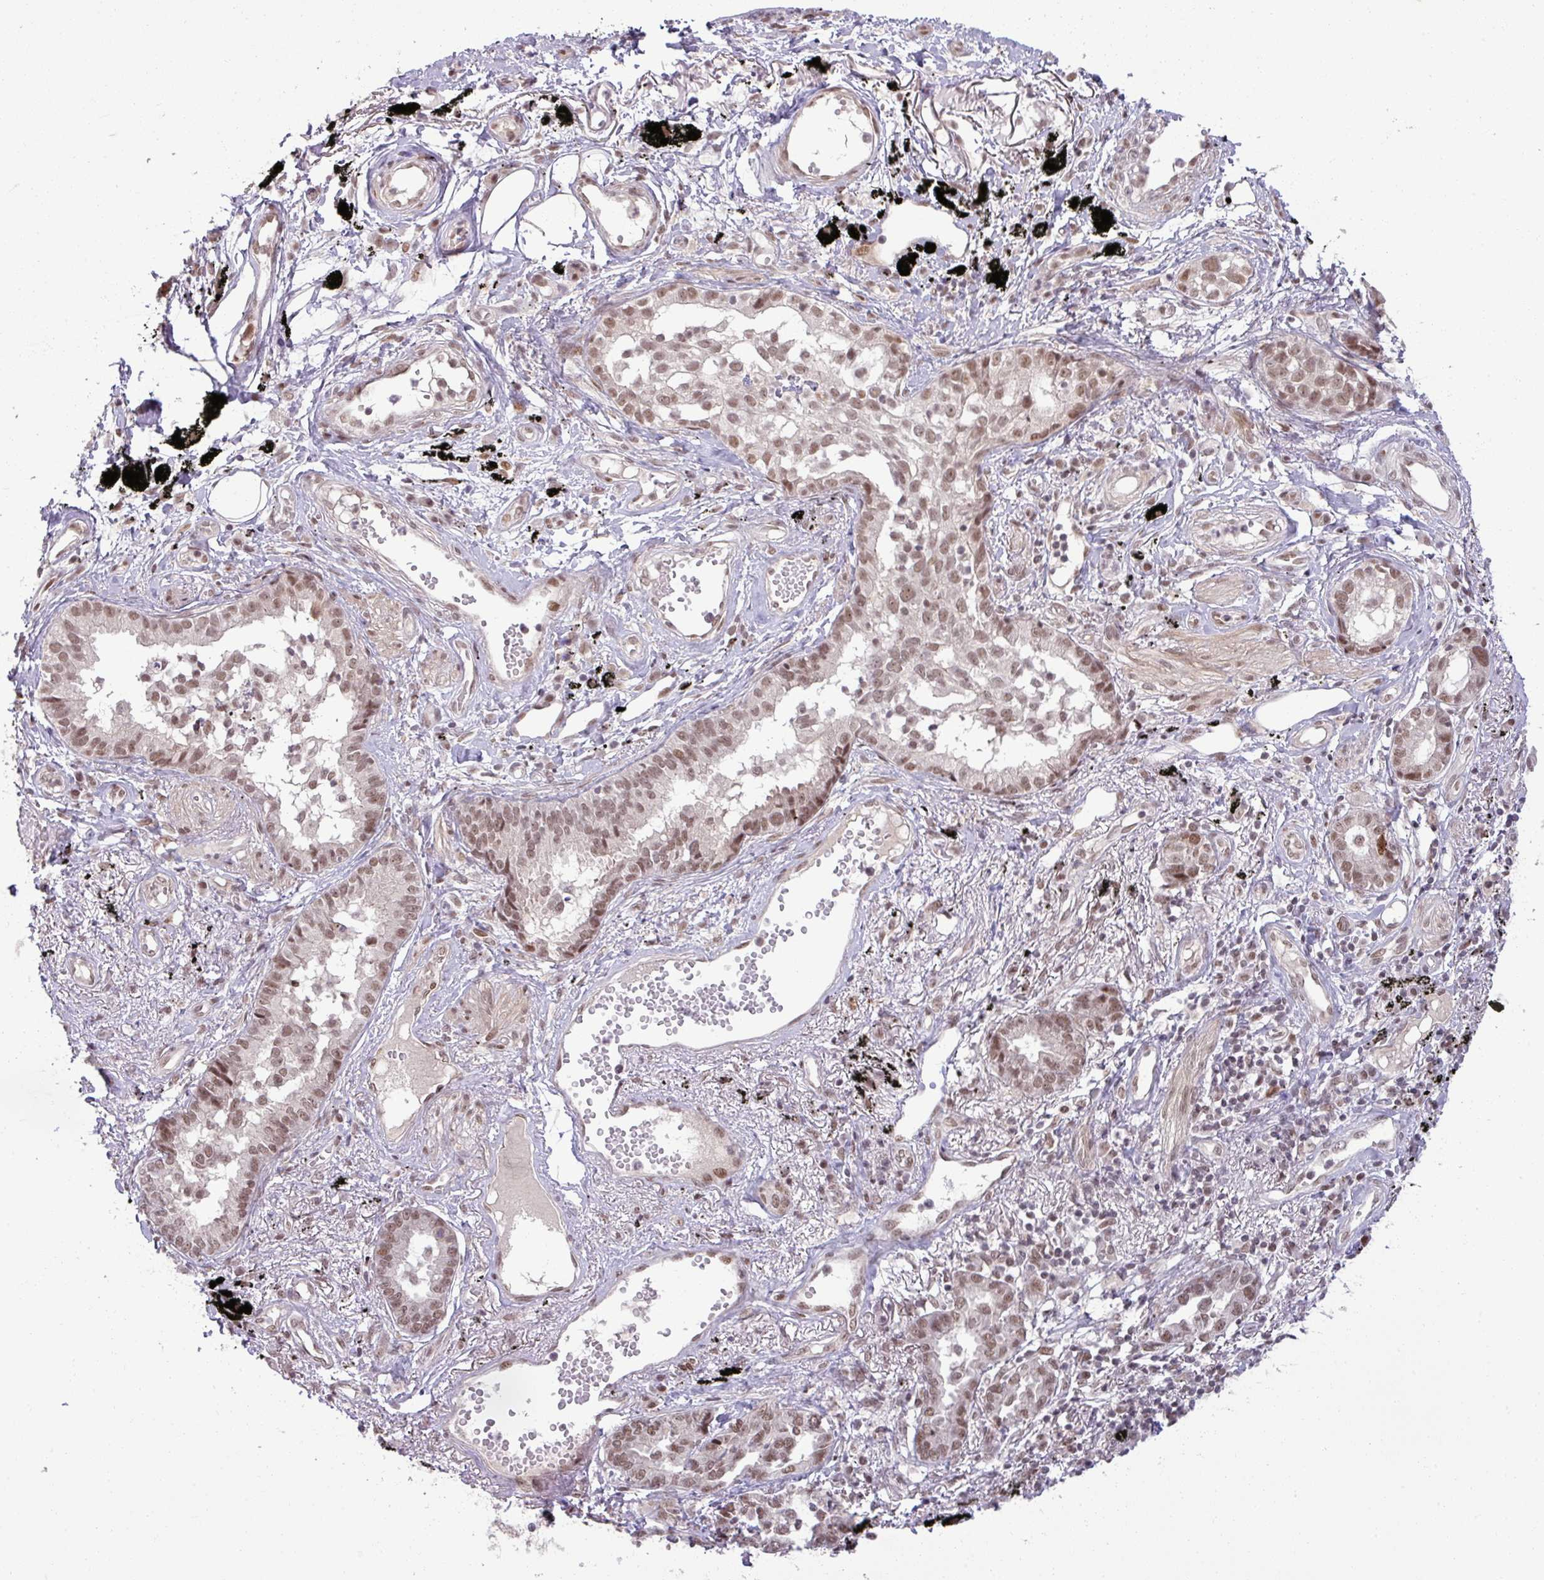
{"staining": {"intensity": "moderate", "quantity": ">75%", "location": "nuclear"}, "tissue": "lung cancer", "cell_type": "Tumor cells", "image_type": "cancer", "snomed": [{"axis": "morphology", "description": "Adenocarcinoma, NOS"}, {"axis": "topography", "description": "Lung"}], "caption": "IHC (DAB) staining of human lung cancer (adenocarcinoma) displays moderate nuclear protein positivity in about >75% of tumor cells. (Brightfield microscopy of DAB IHC at high magnification).", "gene": "PTPN20", "patient": {"sex": "male", "age": 67}}